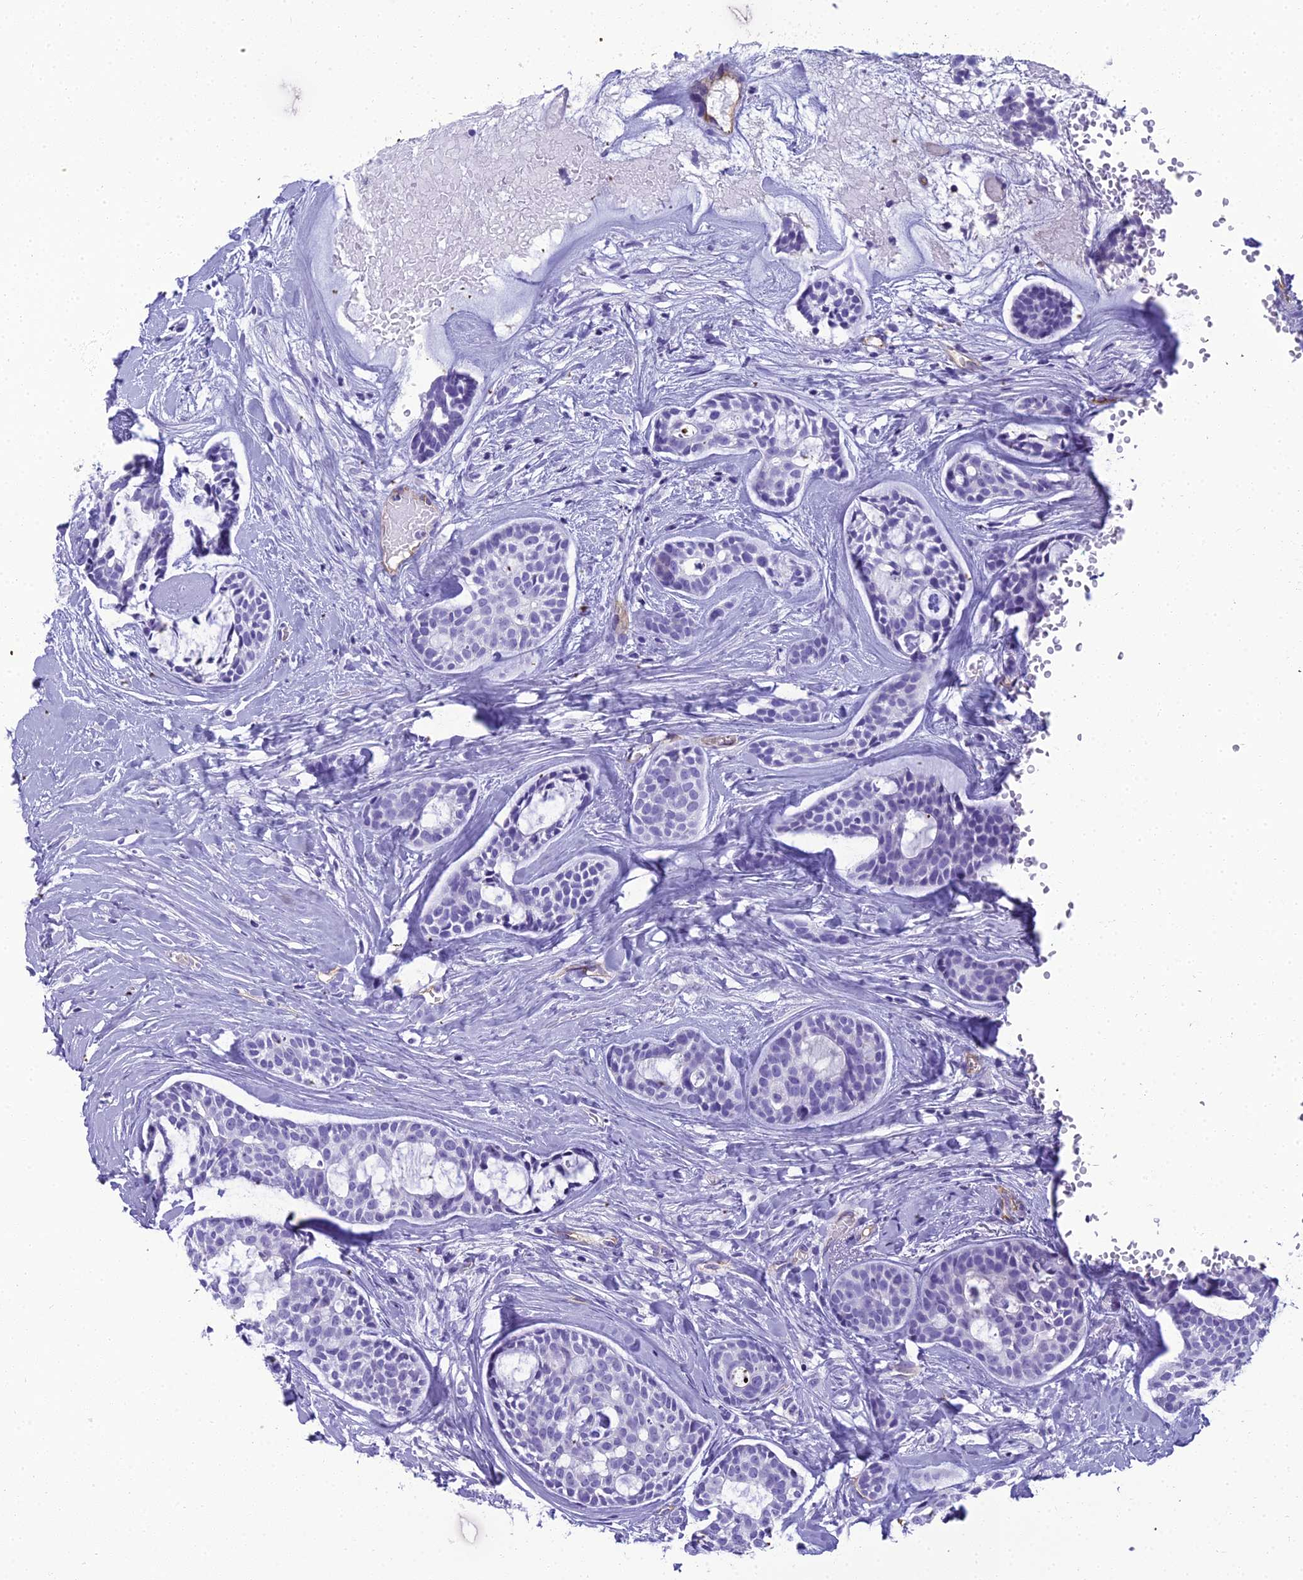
{"staining": {"intensity": "negative", "quantity": "none", "location": "none"}, "tissue": "head and neck cancer", "cell_type": "Tumor cells", "image_type": "cancer", "snomed": [{"axis": "morphology", "description": "Normal tissue, NOS"}, {"axis": "morphology", "description": "Adenocarcinoma, NOS"}, {"axis": "topography", "description": "Subcutis"}, {"axis": "topography", "description": "Nasopharynx"}, {"axis": "topography", "description": "Head-Neck"}], "caption": "The histopathology image reveals no significant expression in tumor cells of head and neck cancer.", "gene": "NINJ1", "patient": {"sex": "female", "age": 73}}